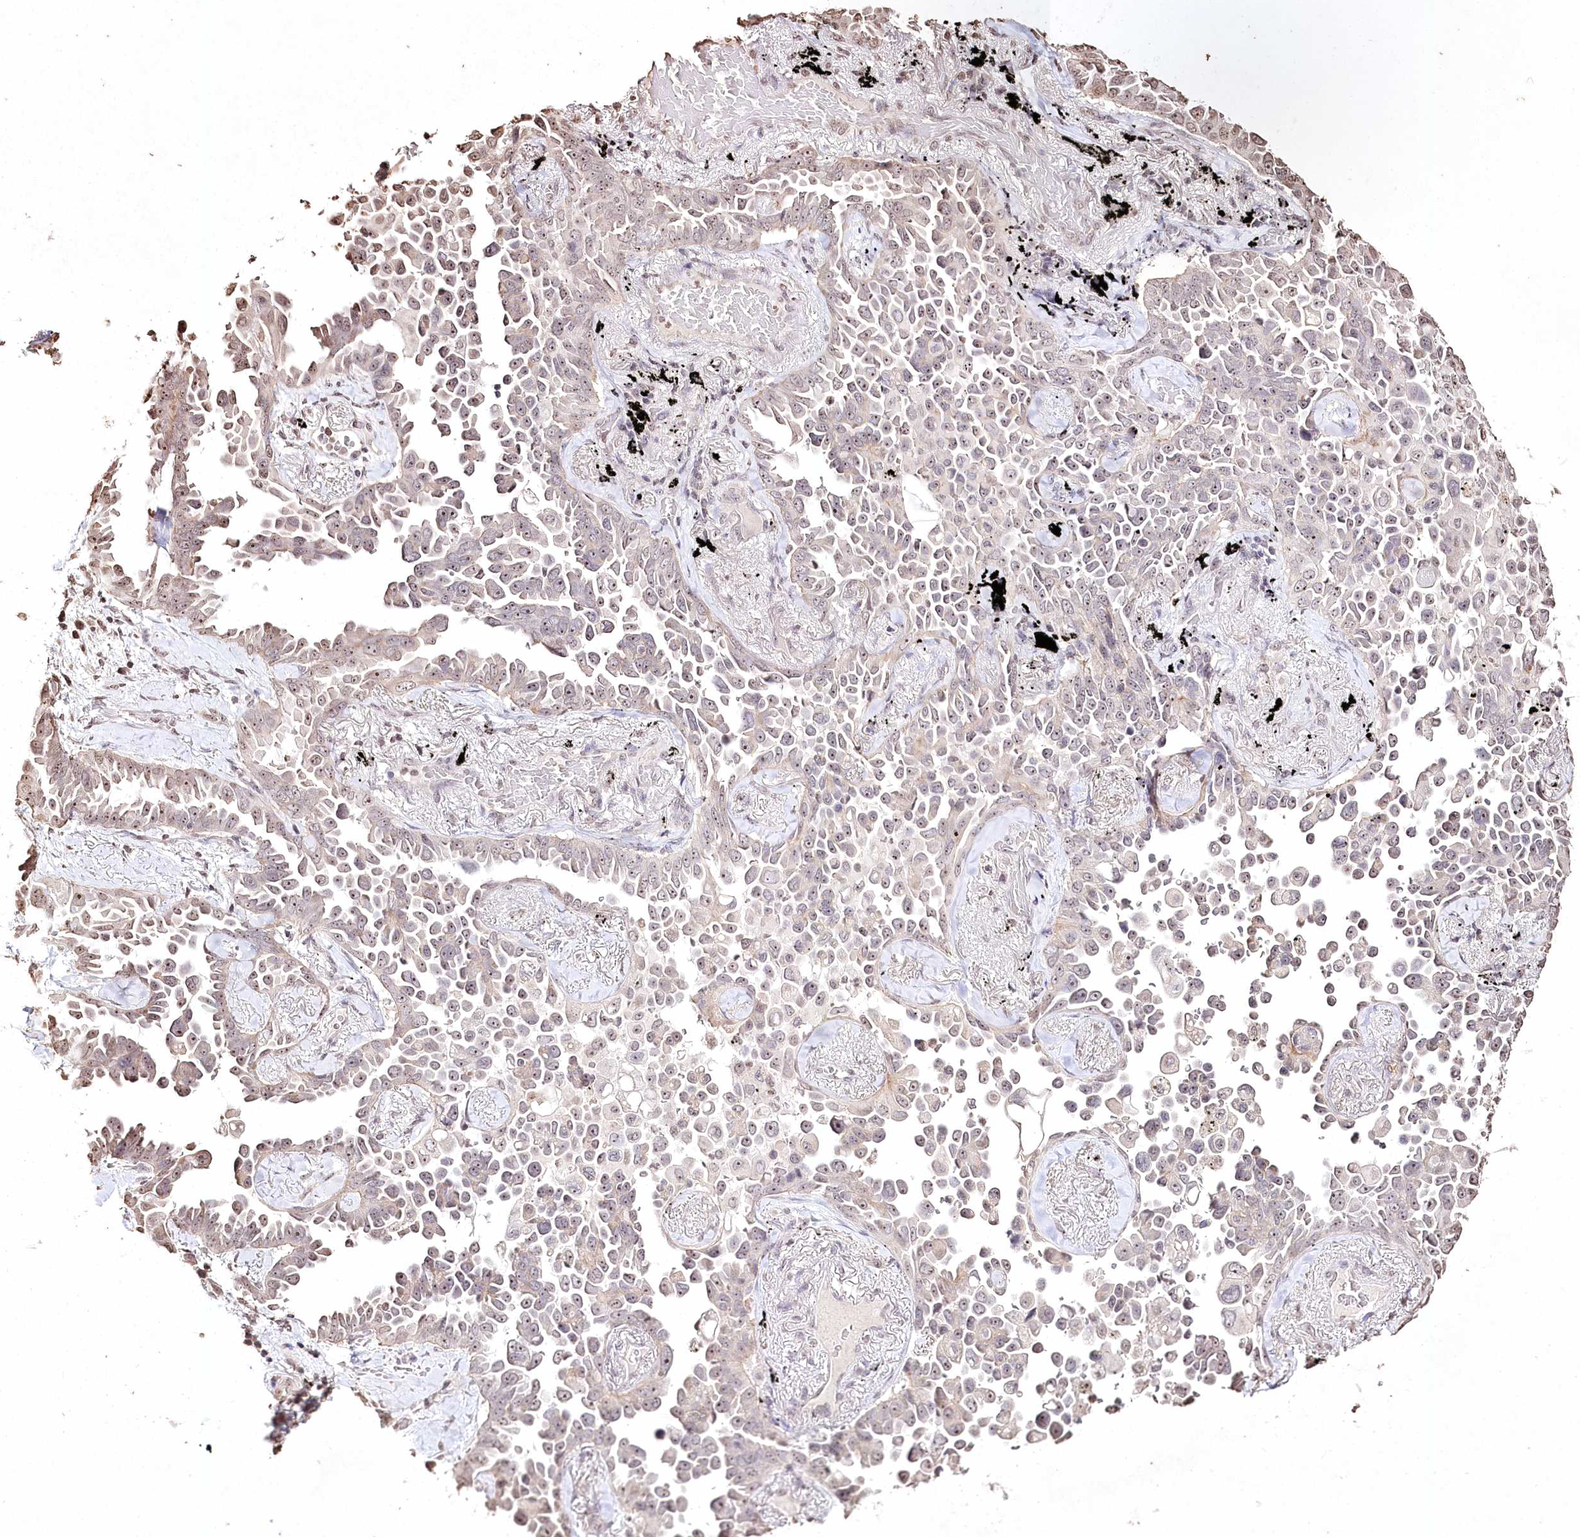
{"staining": {"intensity": "weak", "quantity": "25%-75%", "location": "nuclear"}, "tissue": "lung cancer", "cell_type": "Tumor cells", "image_type": "cancer", "snomed": [{"axis": "morphology", "description": "Adenocarcinoma, NOS"}, {"axis": "topography", "description": "Lung"}], "caption": "Immunohistochemical staining of lung cancer exhibits weak nuclear protein staining in approximately 25%-75% of tumor cells.", "gene": "DMXL1", "patient": {"sex": "female", "age": 67}}